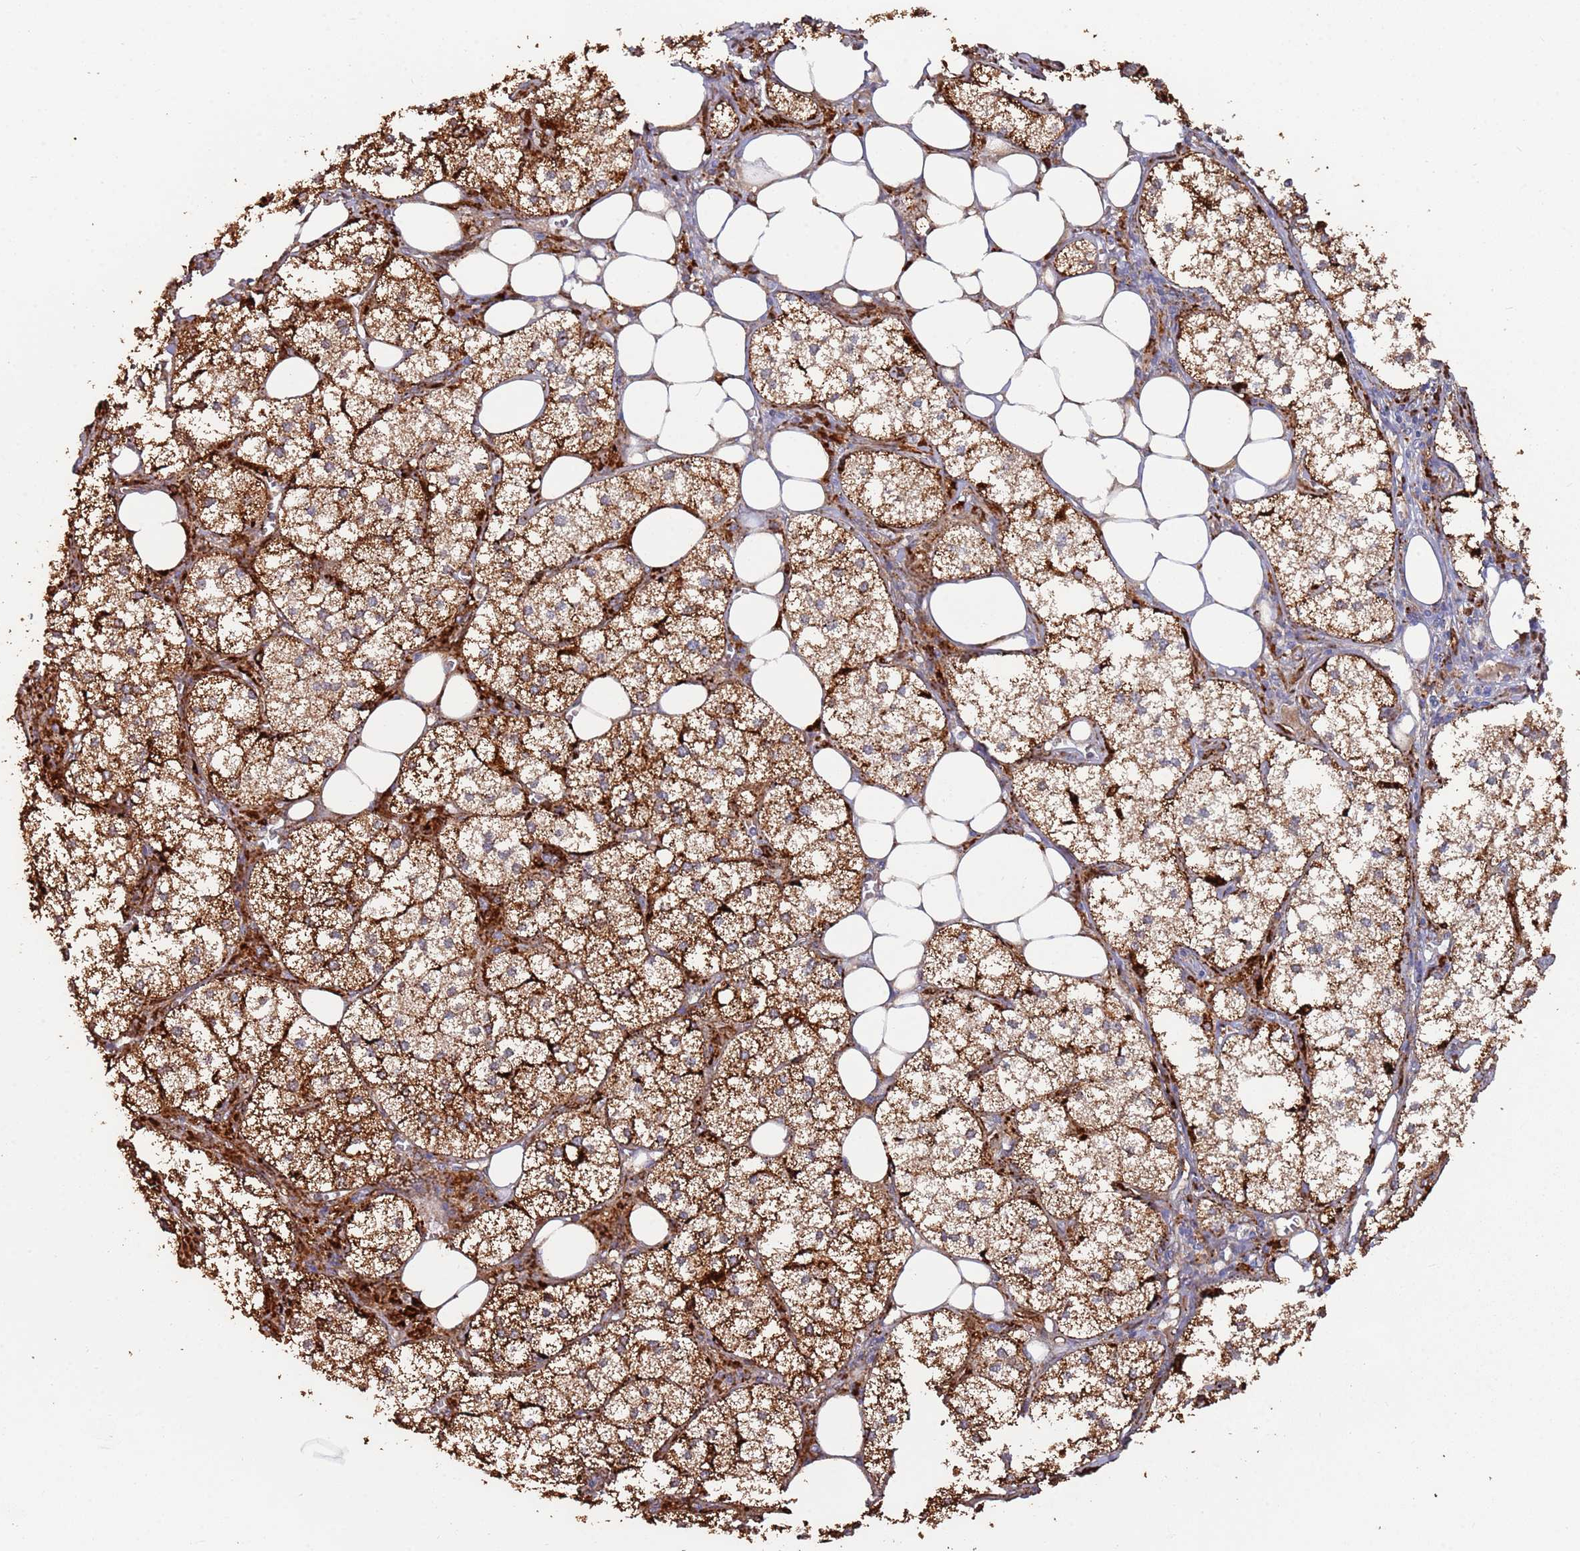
{"staining": {"intensity": "strong", "quantity": ">75%", "location": "cytoplasmic/membranous"}, "tissue": "adrenal gland", "cell_type": "Glandular cells", "image_type": "normal", "snomed": [{"axis": "morphology", "description": "Normal tissue, NOS"}, {"axis": "topography", "description": "Adrenal gland"}], "caption": "Glandular cells exhibit high levels of strong cytoplasmic/membranous staining in approximately >75% of cells in normal human adrenal gland.", "gene": "LACC1", "patient": {"sex": "female", "age": 61}}